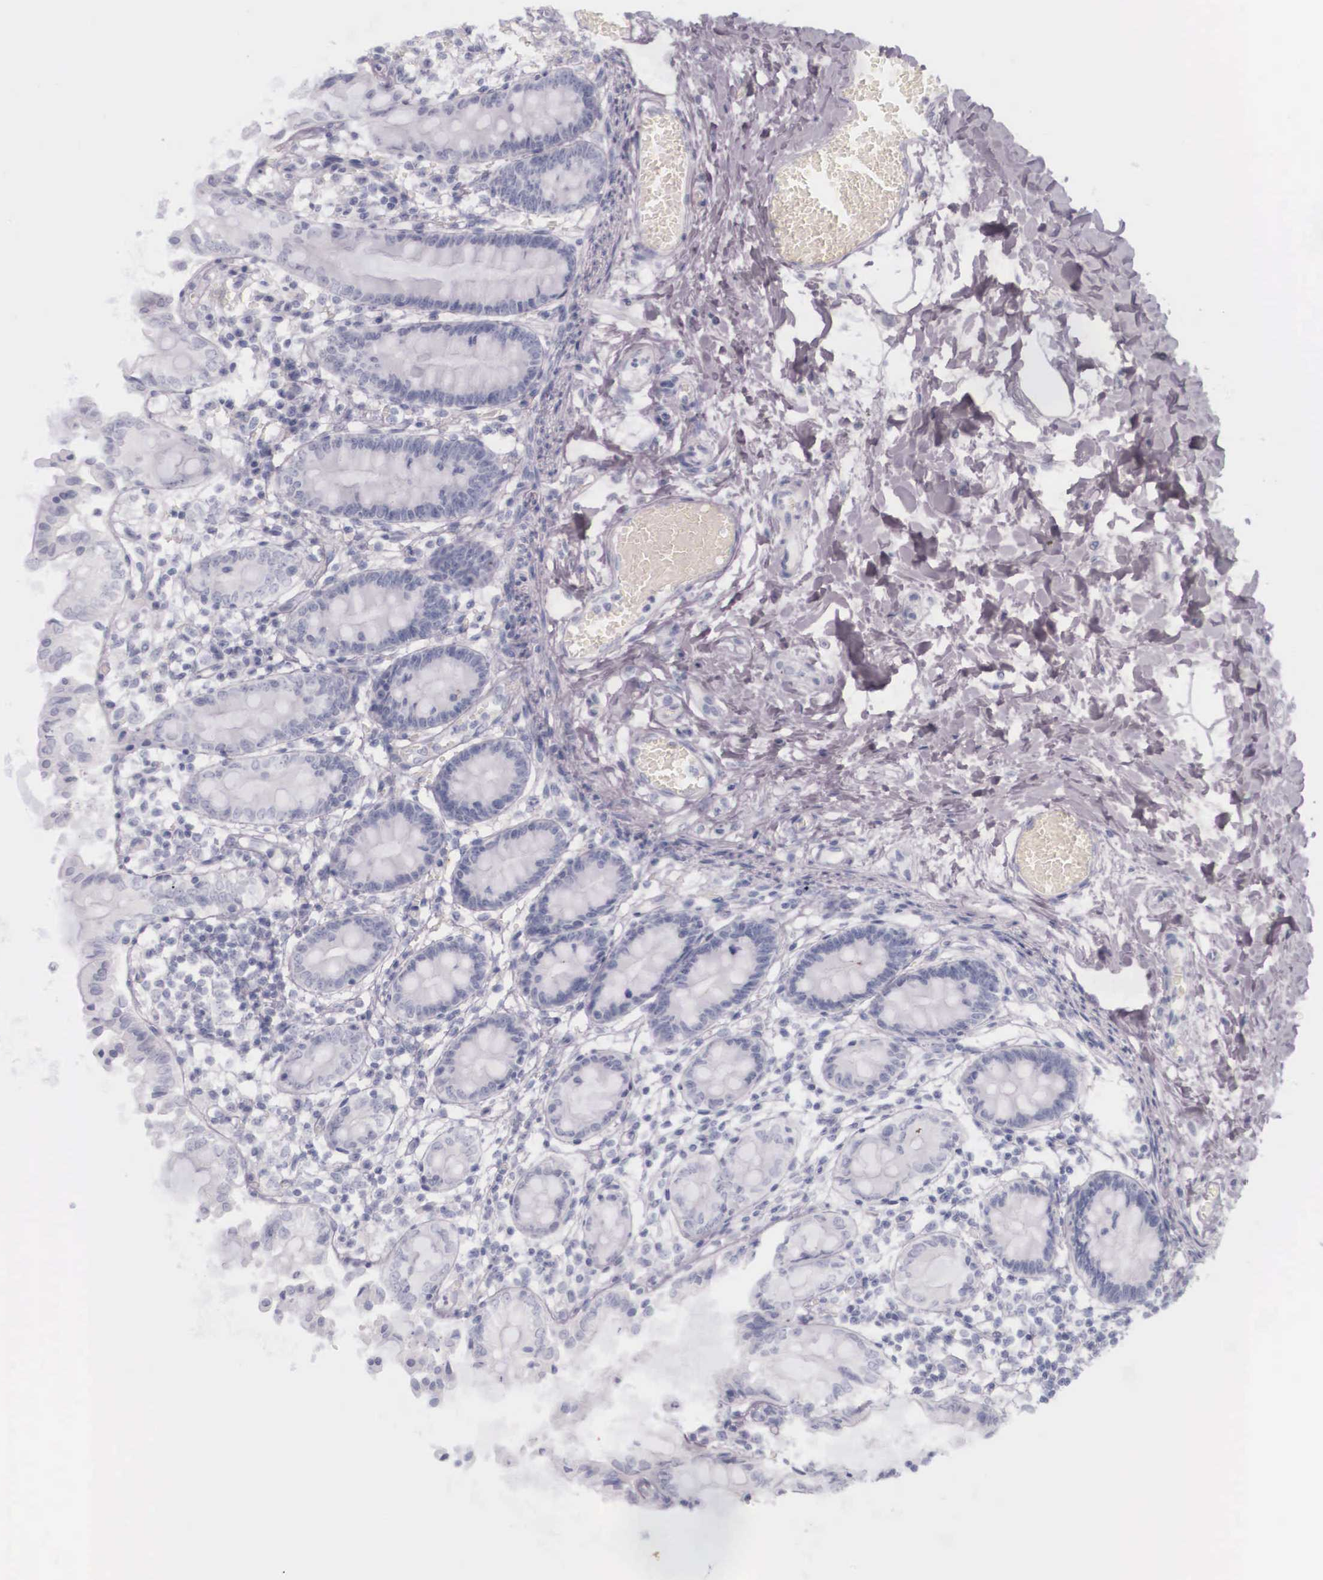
{"staining": {"intensity": "negative", "quantity": "none", "location": "none"}, "tissue": "colon", "cell_type": "Endothelial cells", "image_type": "normal", "snomed": [{"axis": "morphology", "description": "Normal tissue, NOS"}, {"axis": "topography", "description": "Colon"}], "caption": "This is an IHC micrograph of benign human colon. There is no expression in endothelial cells.", "gene": "KRT14", "patient": {"sex": "male", "age": 1}}